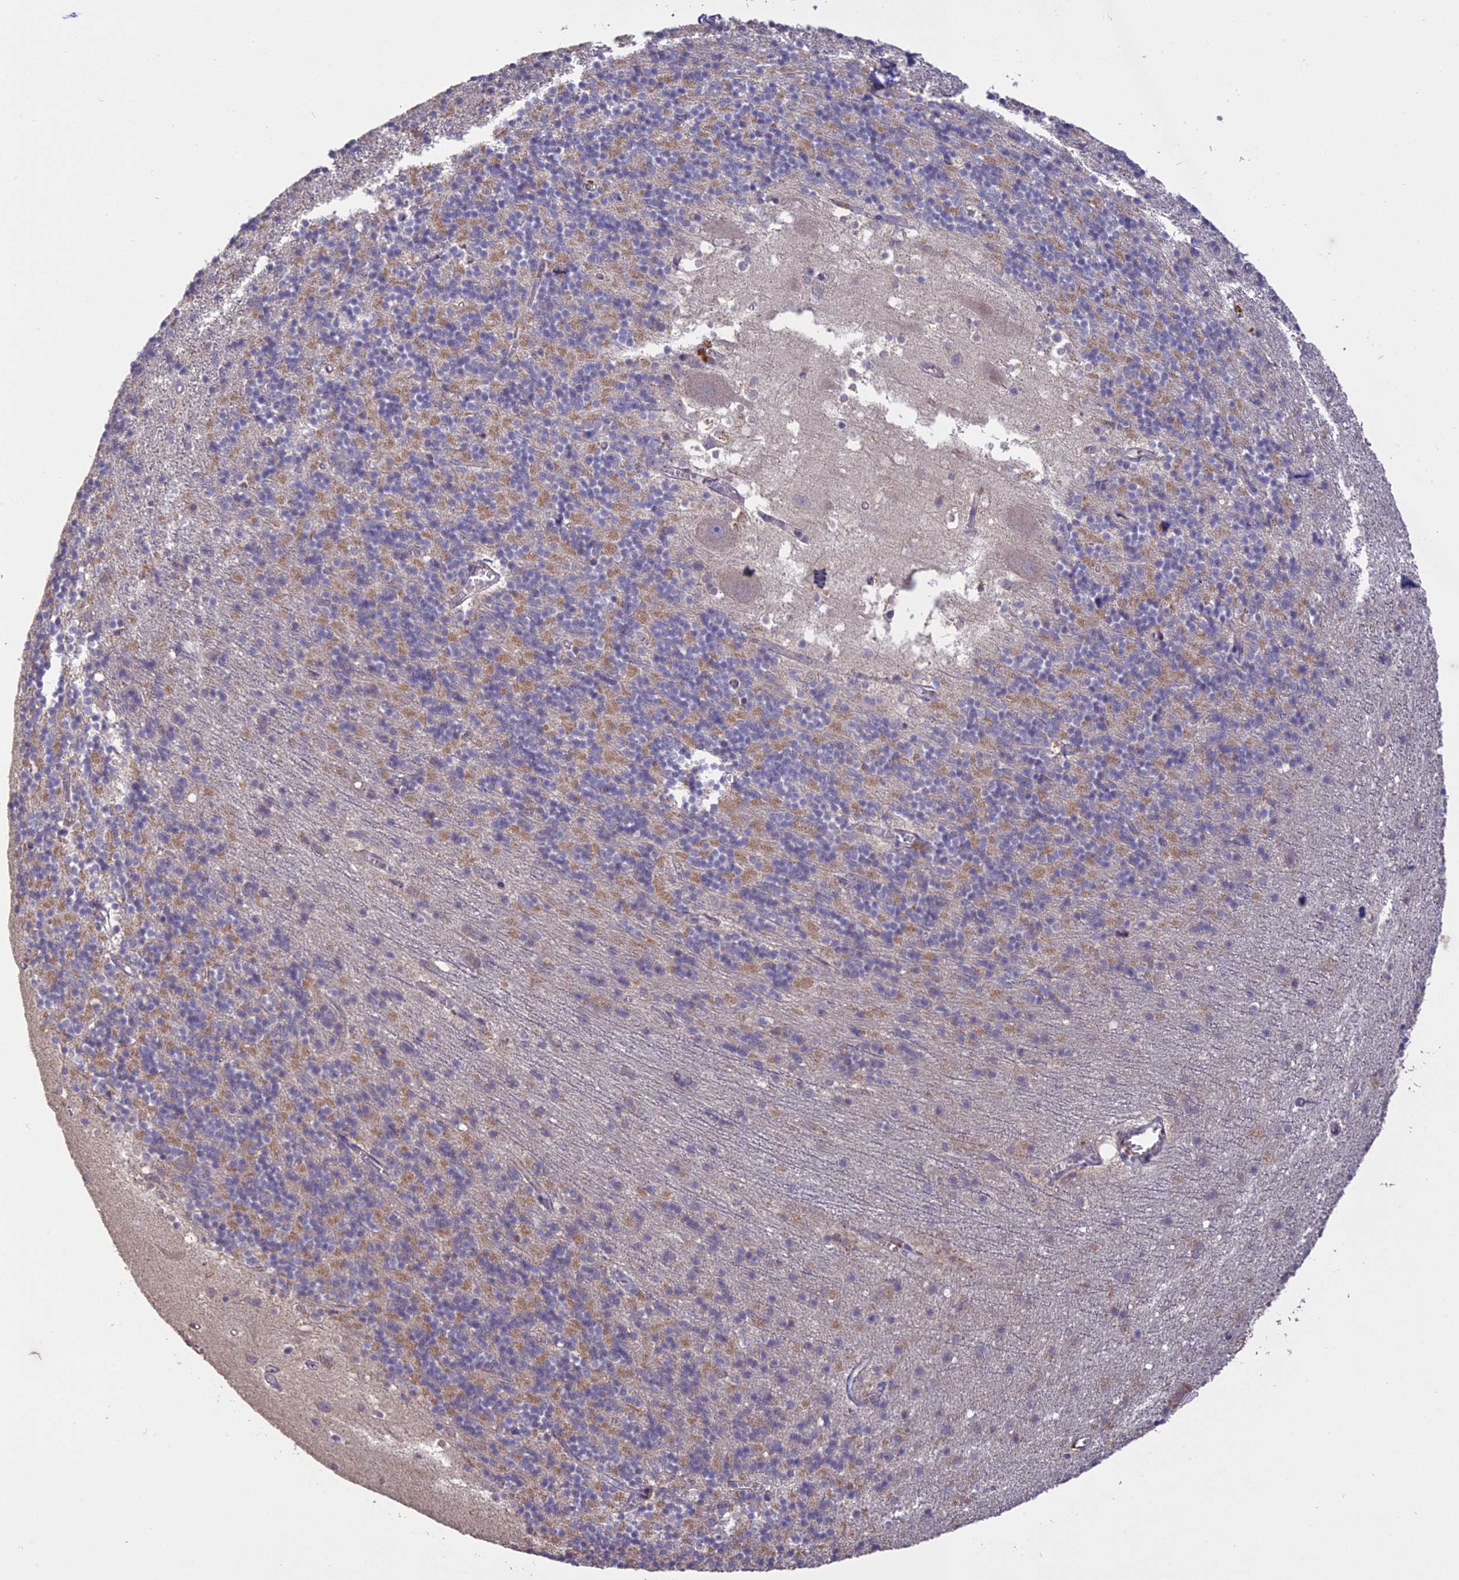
{"staining": {"intensity": "negative", "quantity": "none", "location": "none"}, "tissue": "cerebellum", "cell_type": "Cells in granular layer", "image_type": "normal", "snomed": [{"axis": "morphology", "description": "Normal tissue, NOS"}, {"axis": "topography", "description": "Cerebellum"}], "caption": "High power microscopy image of an immunohistochemistry histopathology image of unremarkable cerebellum, revealing no significant staining in cells in granular layer. The staining is performed using DAB (3,3'-diaminobenzidine) brown chromogen with nuclei counter-stained in using hematoxylin.", "gene": "PPIC", "patient": {"sex": "male", "age": 54}}